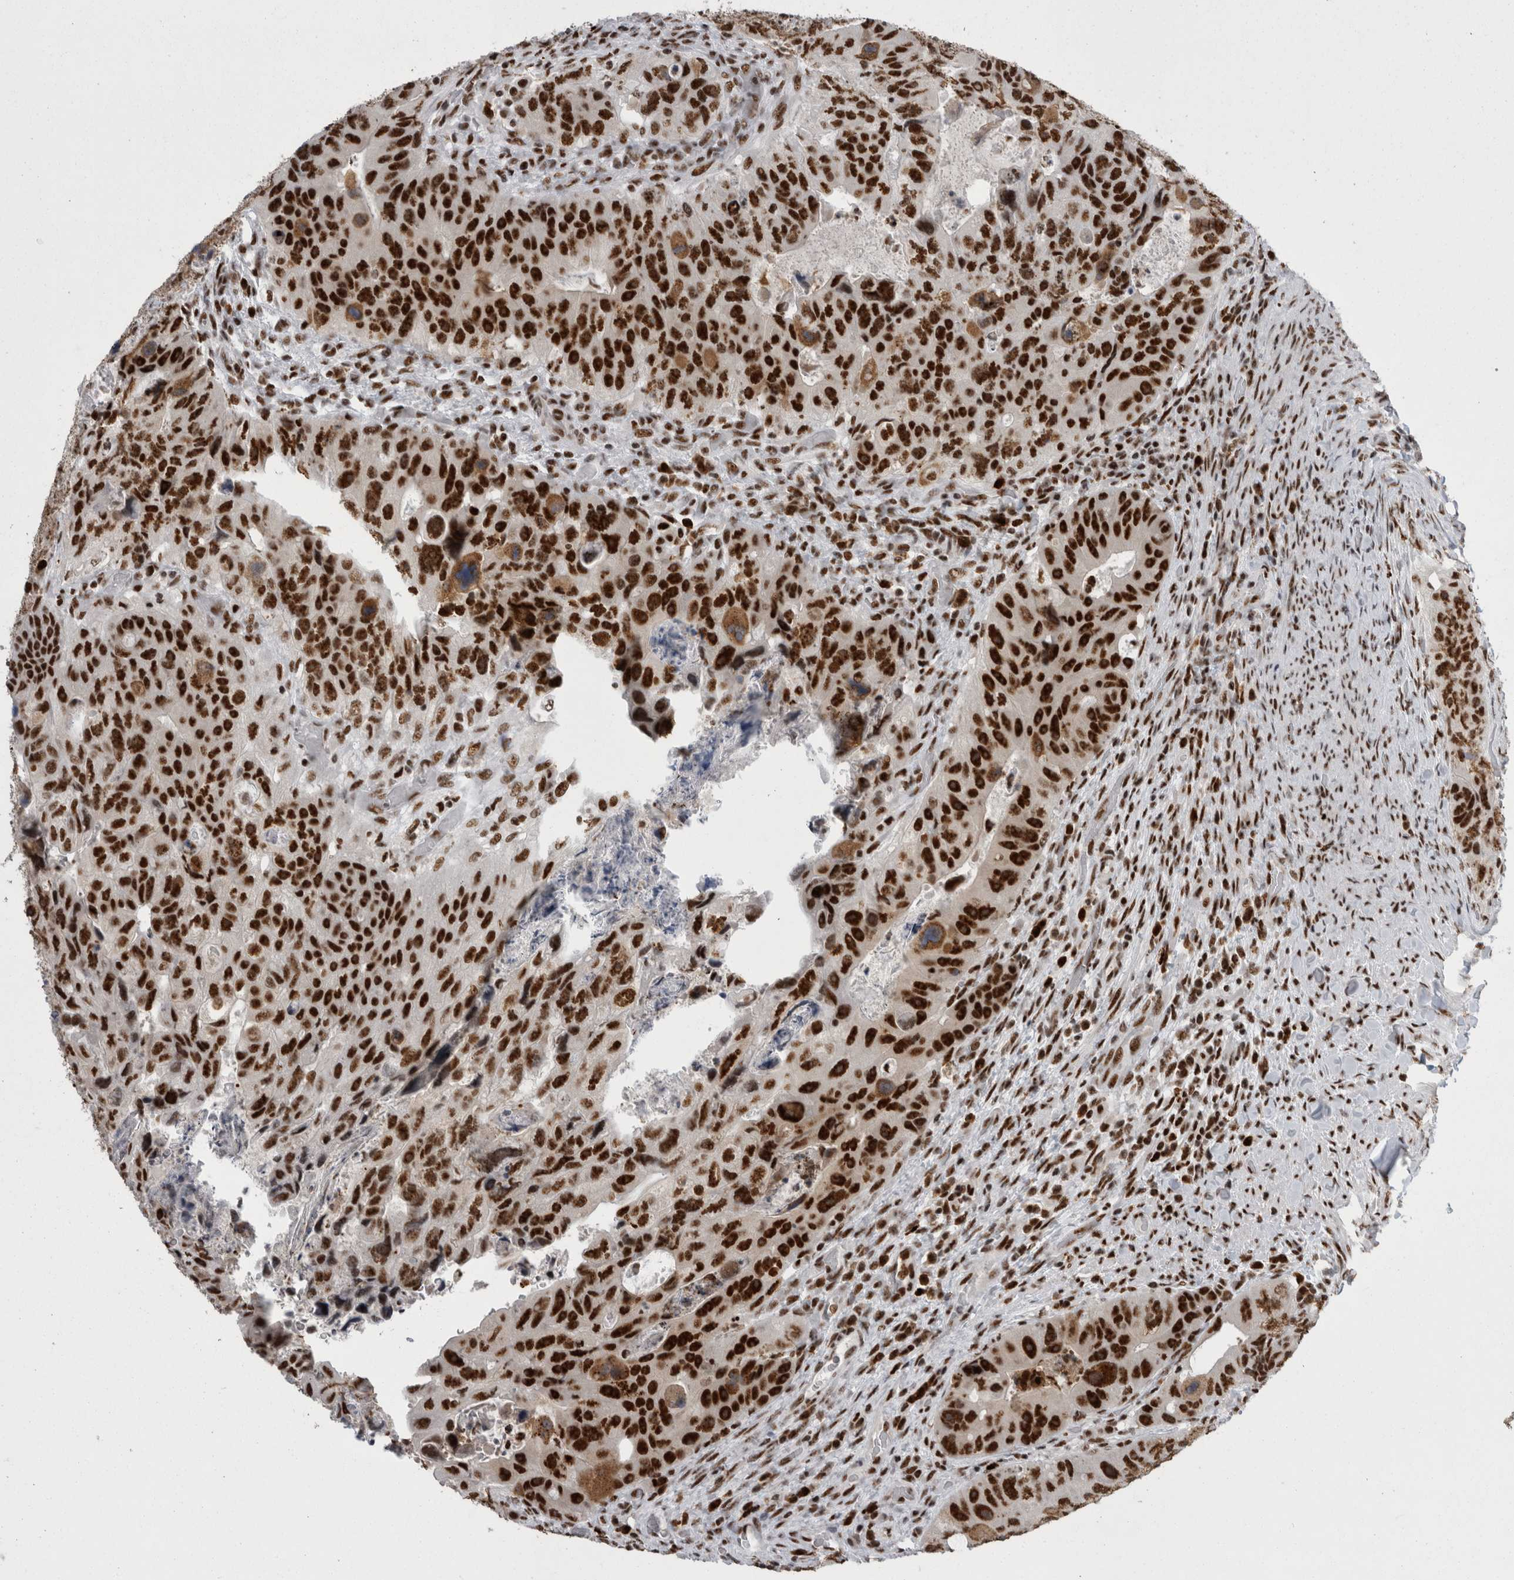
{"staining": {"intensity": "strong", "quantity": ">75%", "location": "nuclear"}, "tissue": "colorectal cancer", "cell_type": "Tumor cells", "image_type": "cancer", "snomed": [{"axis": "morphology", "description": "Adenocarcinoma, NOS"}, {"axis": "topography", "description": "Rectum"}], "caption": "Immunohistochemistry image of neoplastic tissue: colorectal cancer (adenocarcinoma) stained using IHC shows high levels of strong protein expression localized specifically in the nuclear of tumor cells, appearing as a nuclear brown color.", "gene": "SNRNP40", "patient": {"sex": "male", "age": 59}}